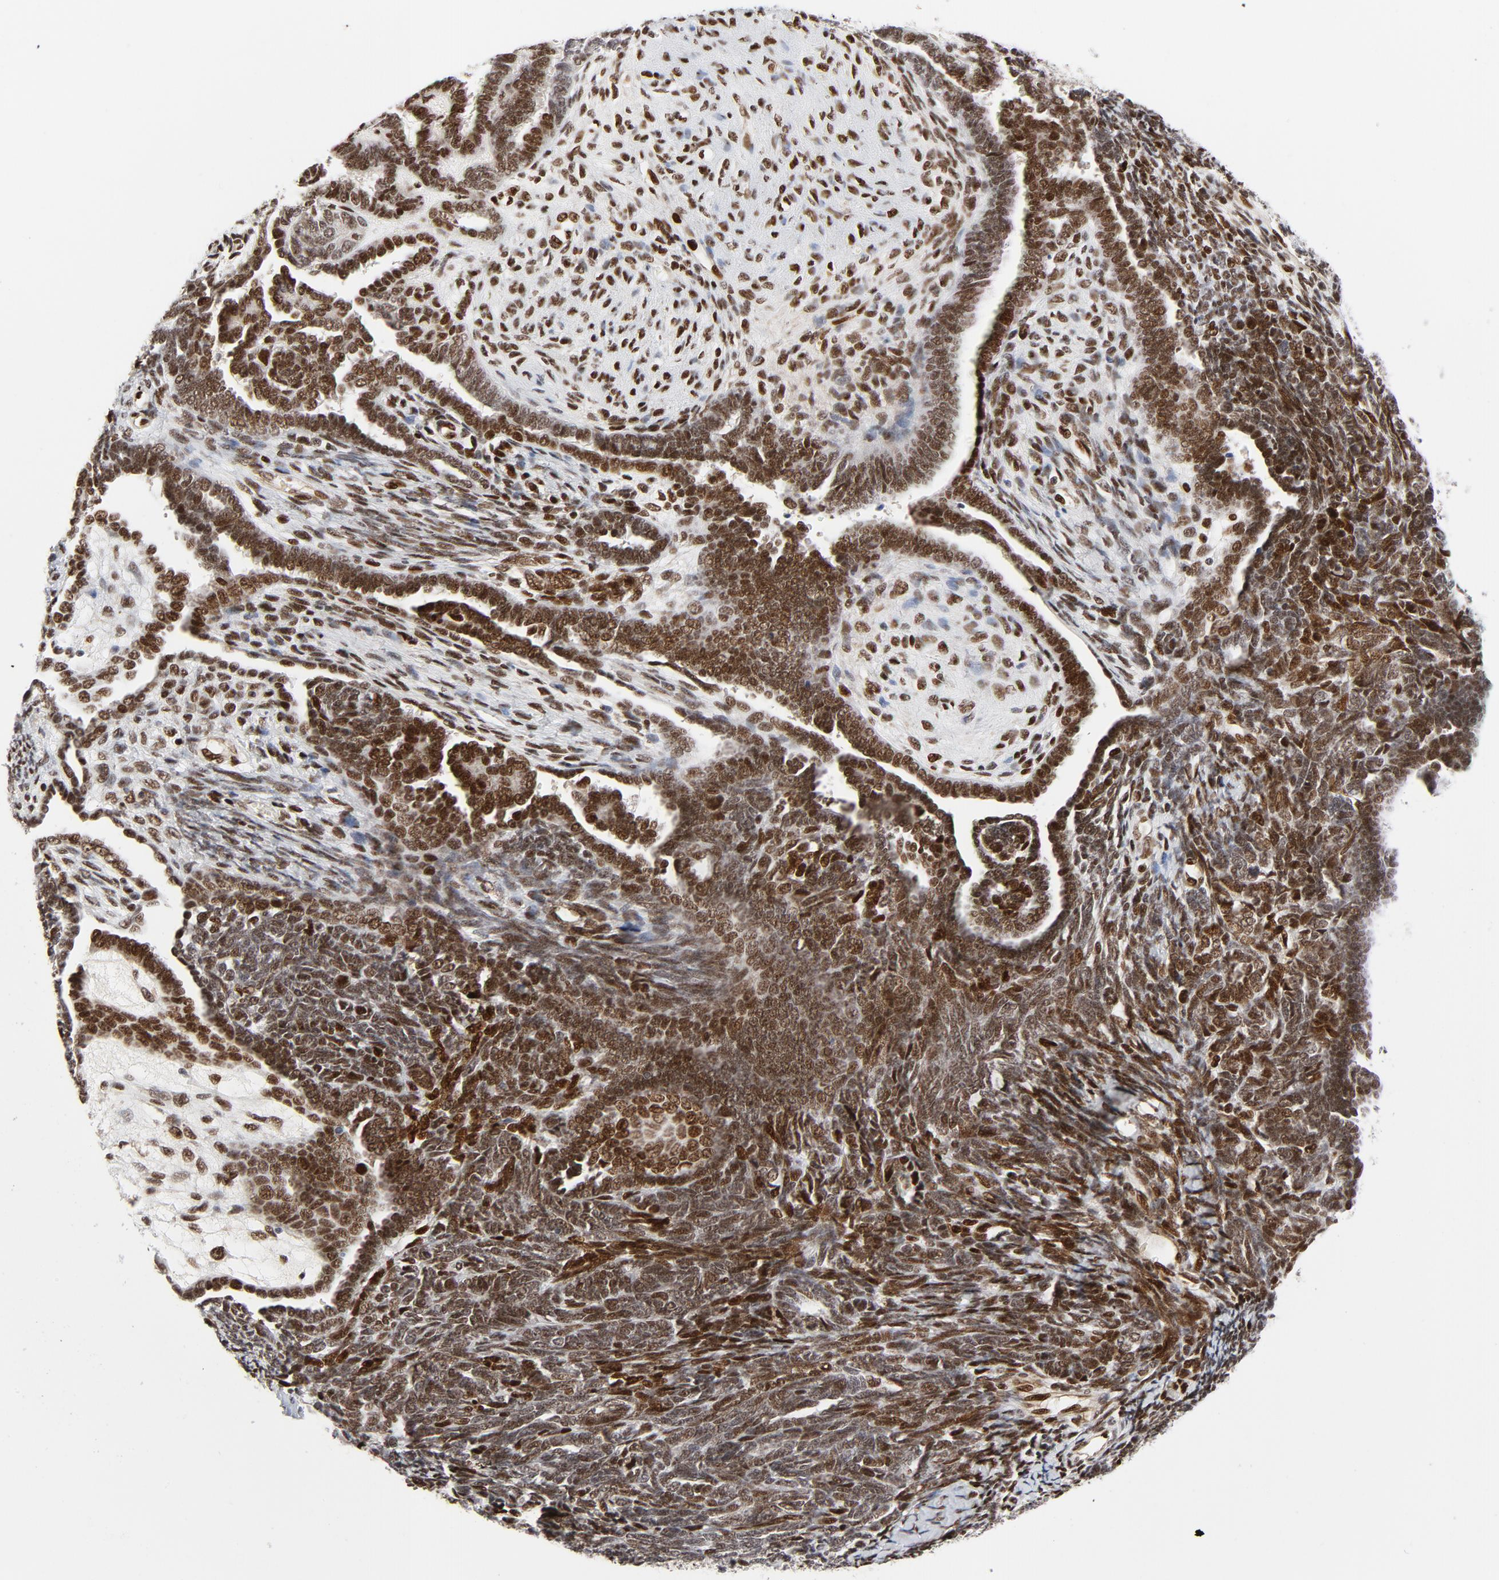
{"staining": {"intensity": "moderate", "quantity": ">75%", "location": "nuclear"}, "tissue": "endometrial cancer", "cell_type": "Tumor cells", "image_type": "cancer", "snomed": [{"axis": "morphology", "description": "Neoplasm, malignant, NOS"}, {"axis": "topography", "description": "Endometrium"}], "caption": "Endometrial neoplasm (malignant) stained with IHC reveals moderate nuclear positivity in about >75% of tumor cells.", "gene": "MEF2A", "patient": {"sex": "female", "age": 74}}